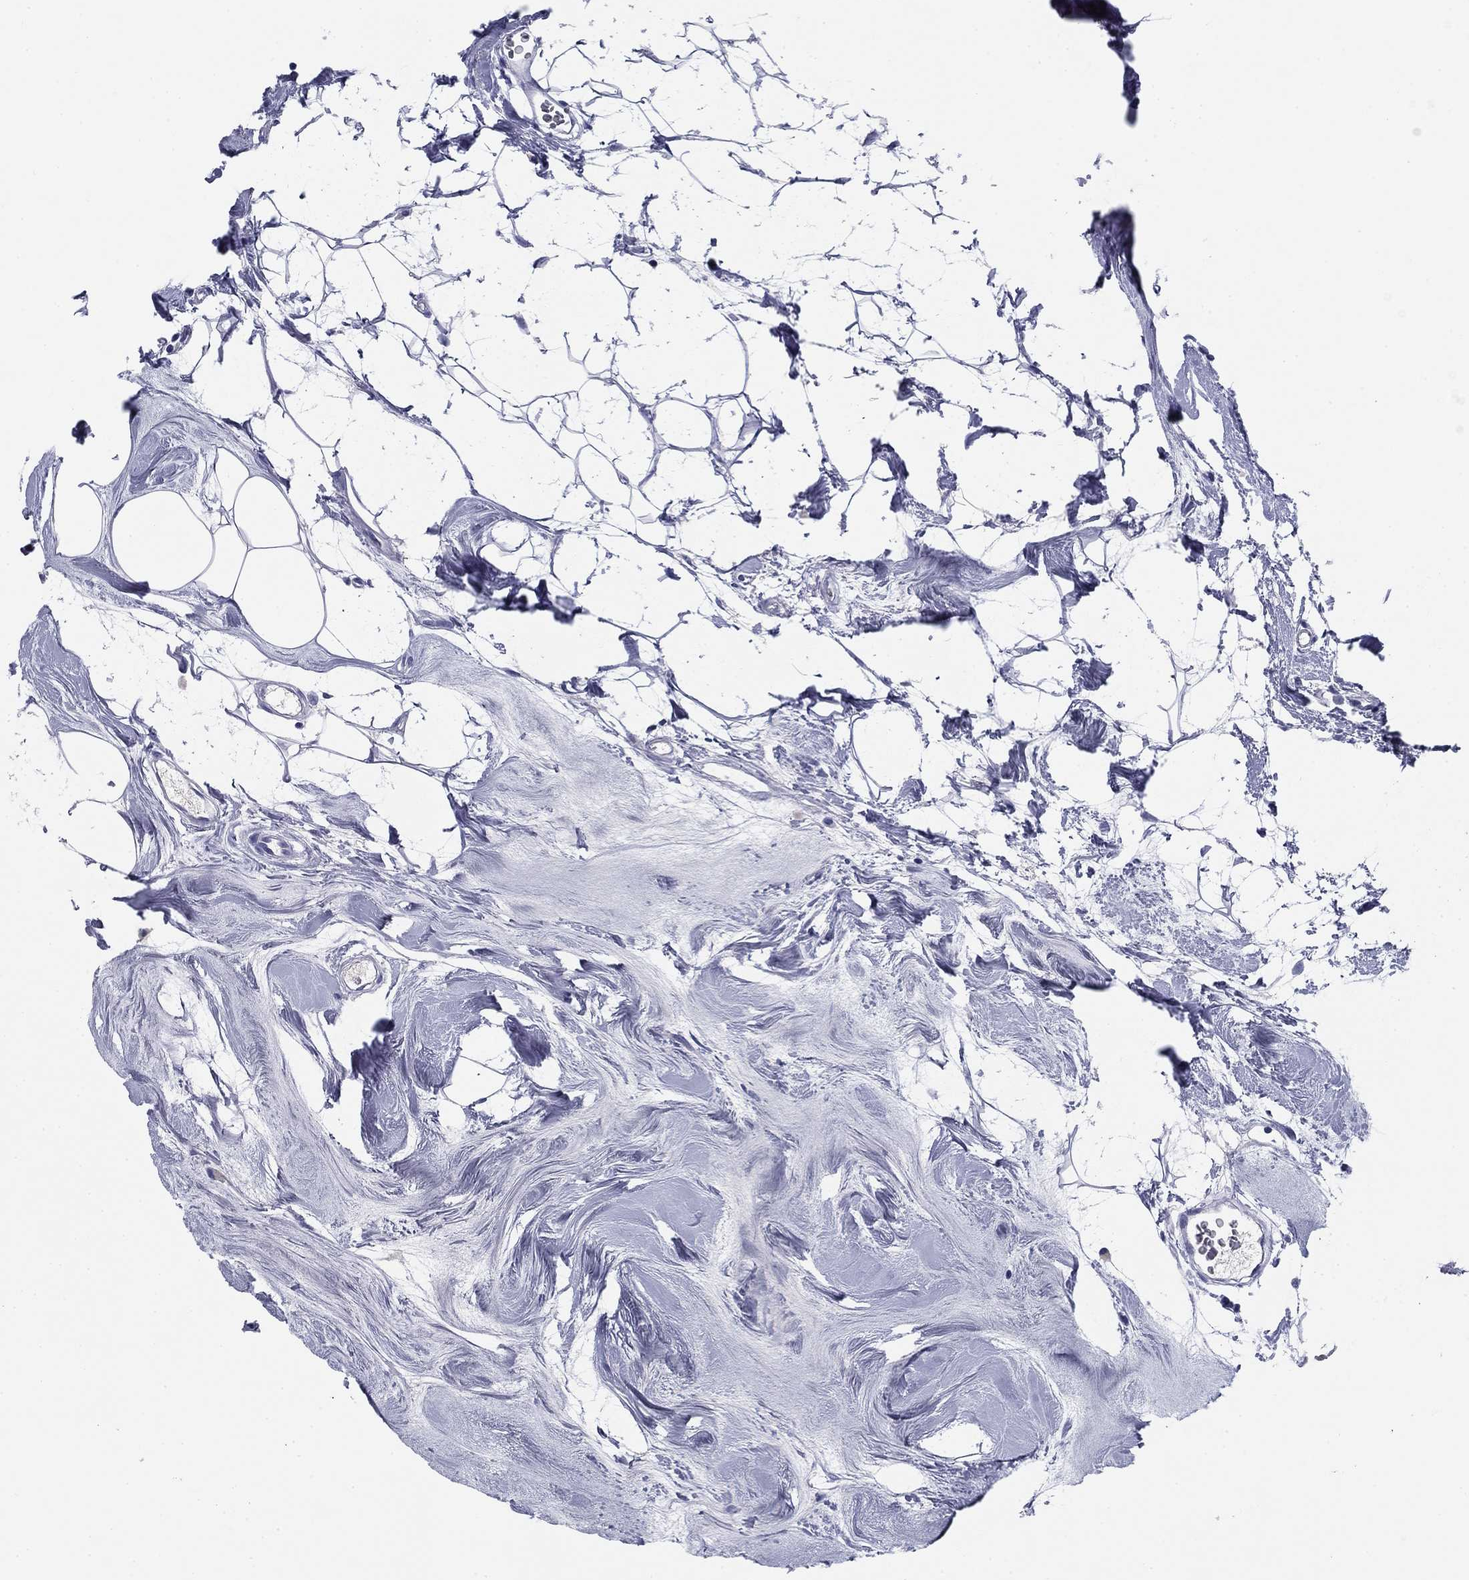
{"staining": {"intensity": "negative", "quantity": "none", "location": "none"}, "tissue": "breast cancer", "cell_type": "Tumor cells", "image_type": "cancer", "snomed": [{"axis": "morphology", "description": "Normal tissue, NOS"}, {"axis": "morphology", "description": "Duct carcinoma"}, {"axis": "topography", "description": "Breast"}], "caption": "This photomicrograph is of breast cancer (invasive ductal carcinoma) stained with IHC to label a protein in brown with the nuclei are counter-stained blue. There is no staining in tumor cells. Nuclei are stained in blue.", "gene": "KCNH1", "patient": {"sex": "female", "age": 40}}